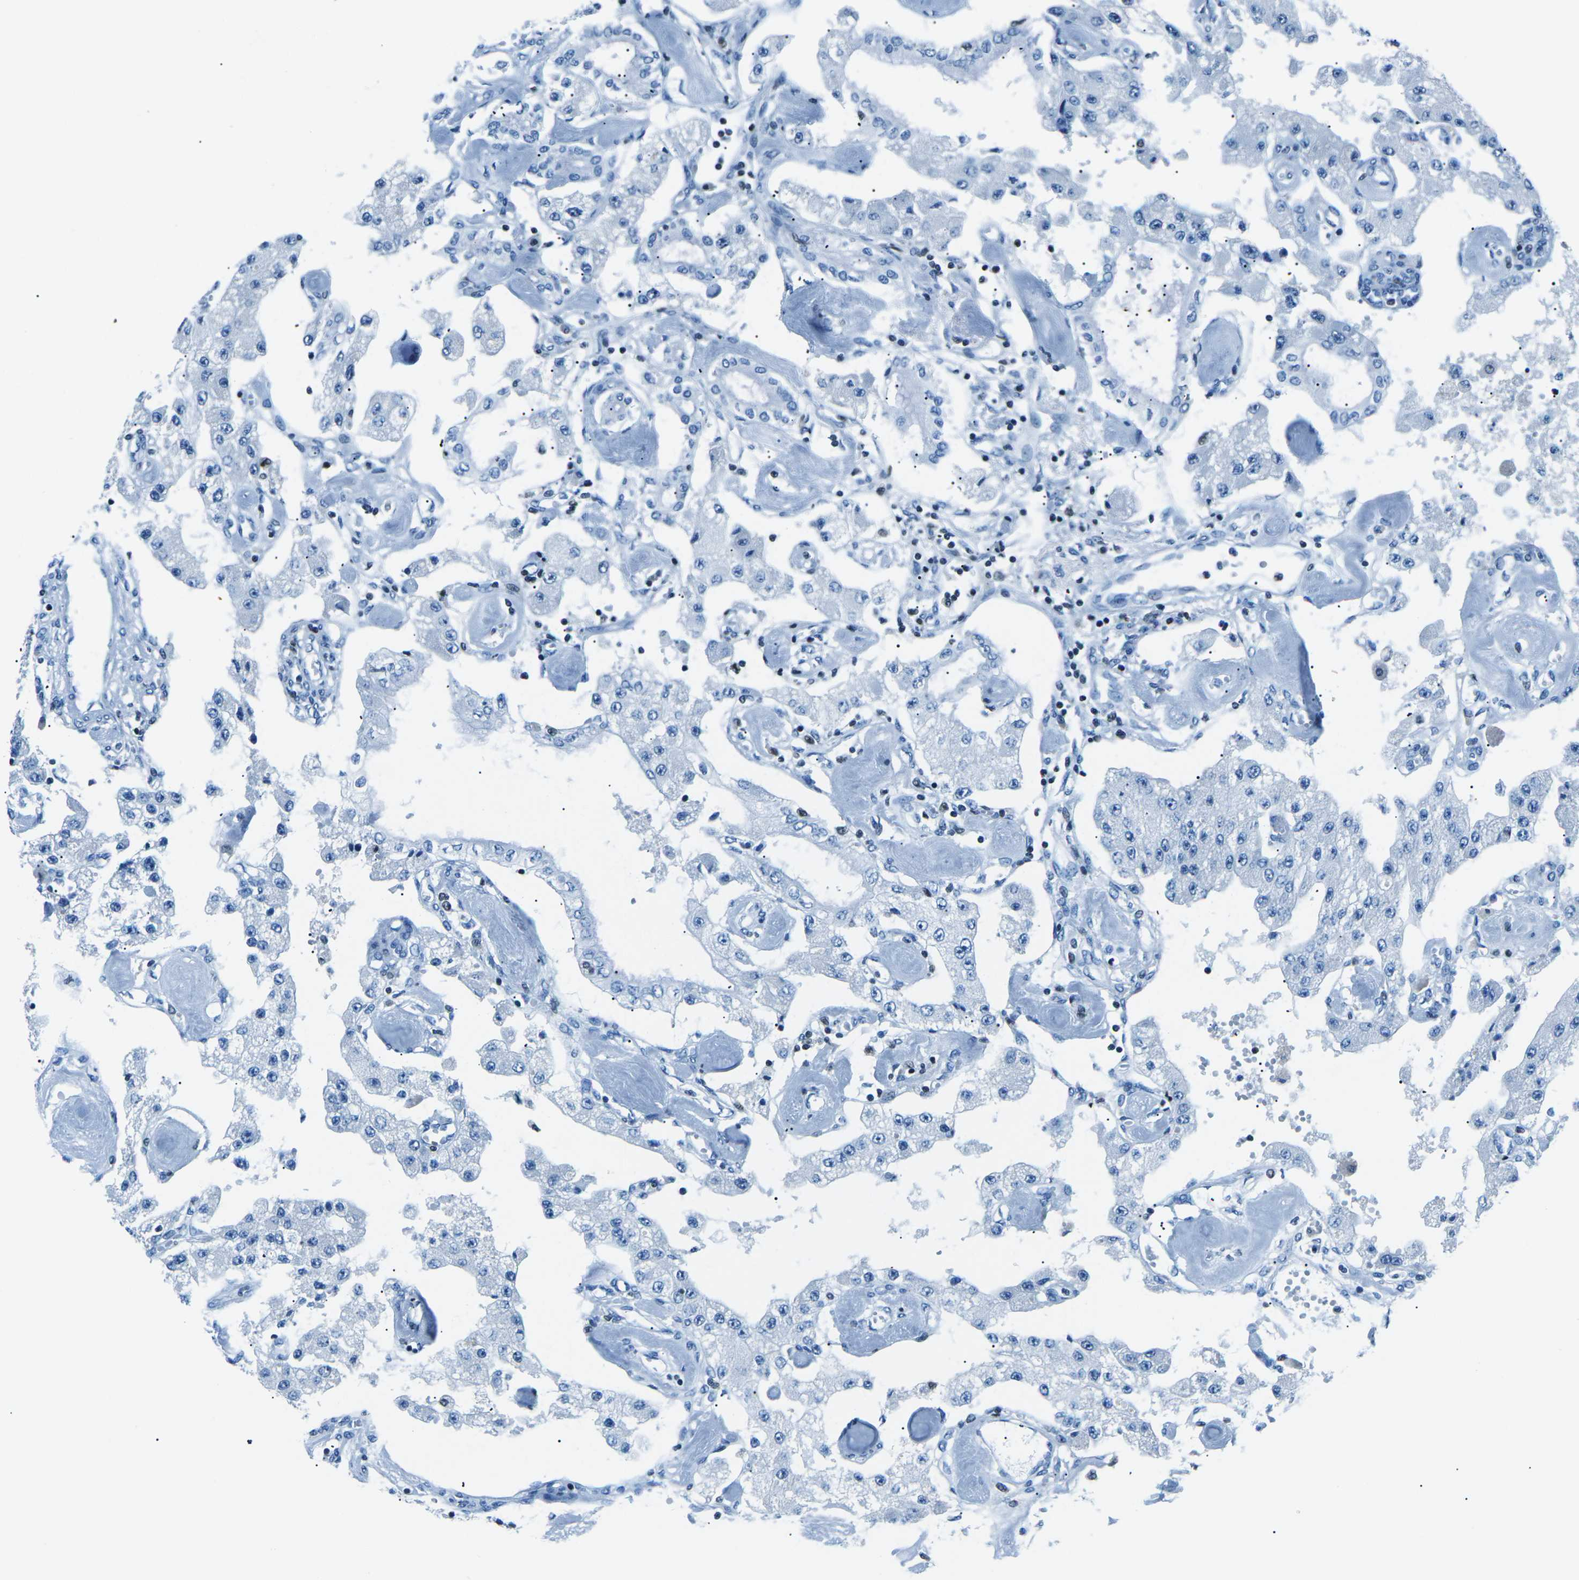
{"staining": {"intensity": "negative", "quantity": "none", "location": "none"}, "tissue": "carcinoid", "cell_type": "Tumor cells", "image_type": "cancer", "snomed": [{"axis": "morphology", "description": "Carcinoid, malignant, NOS"}, {"axis": "topography", "description": "Pancreas"}], "caption": "Histopathology image shows no significant protein staining in tumor cells of malignant carcinoid.", "gene": "CELF2", "patient": {"sex": "male", "age": 41}}